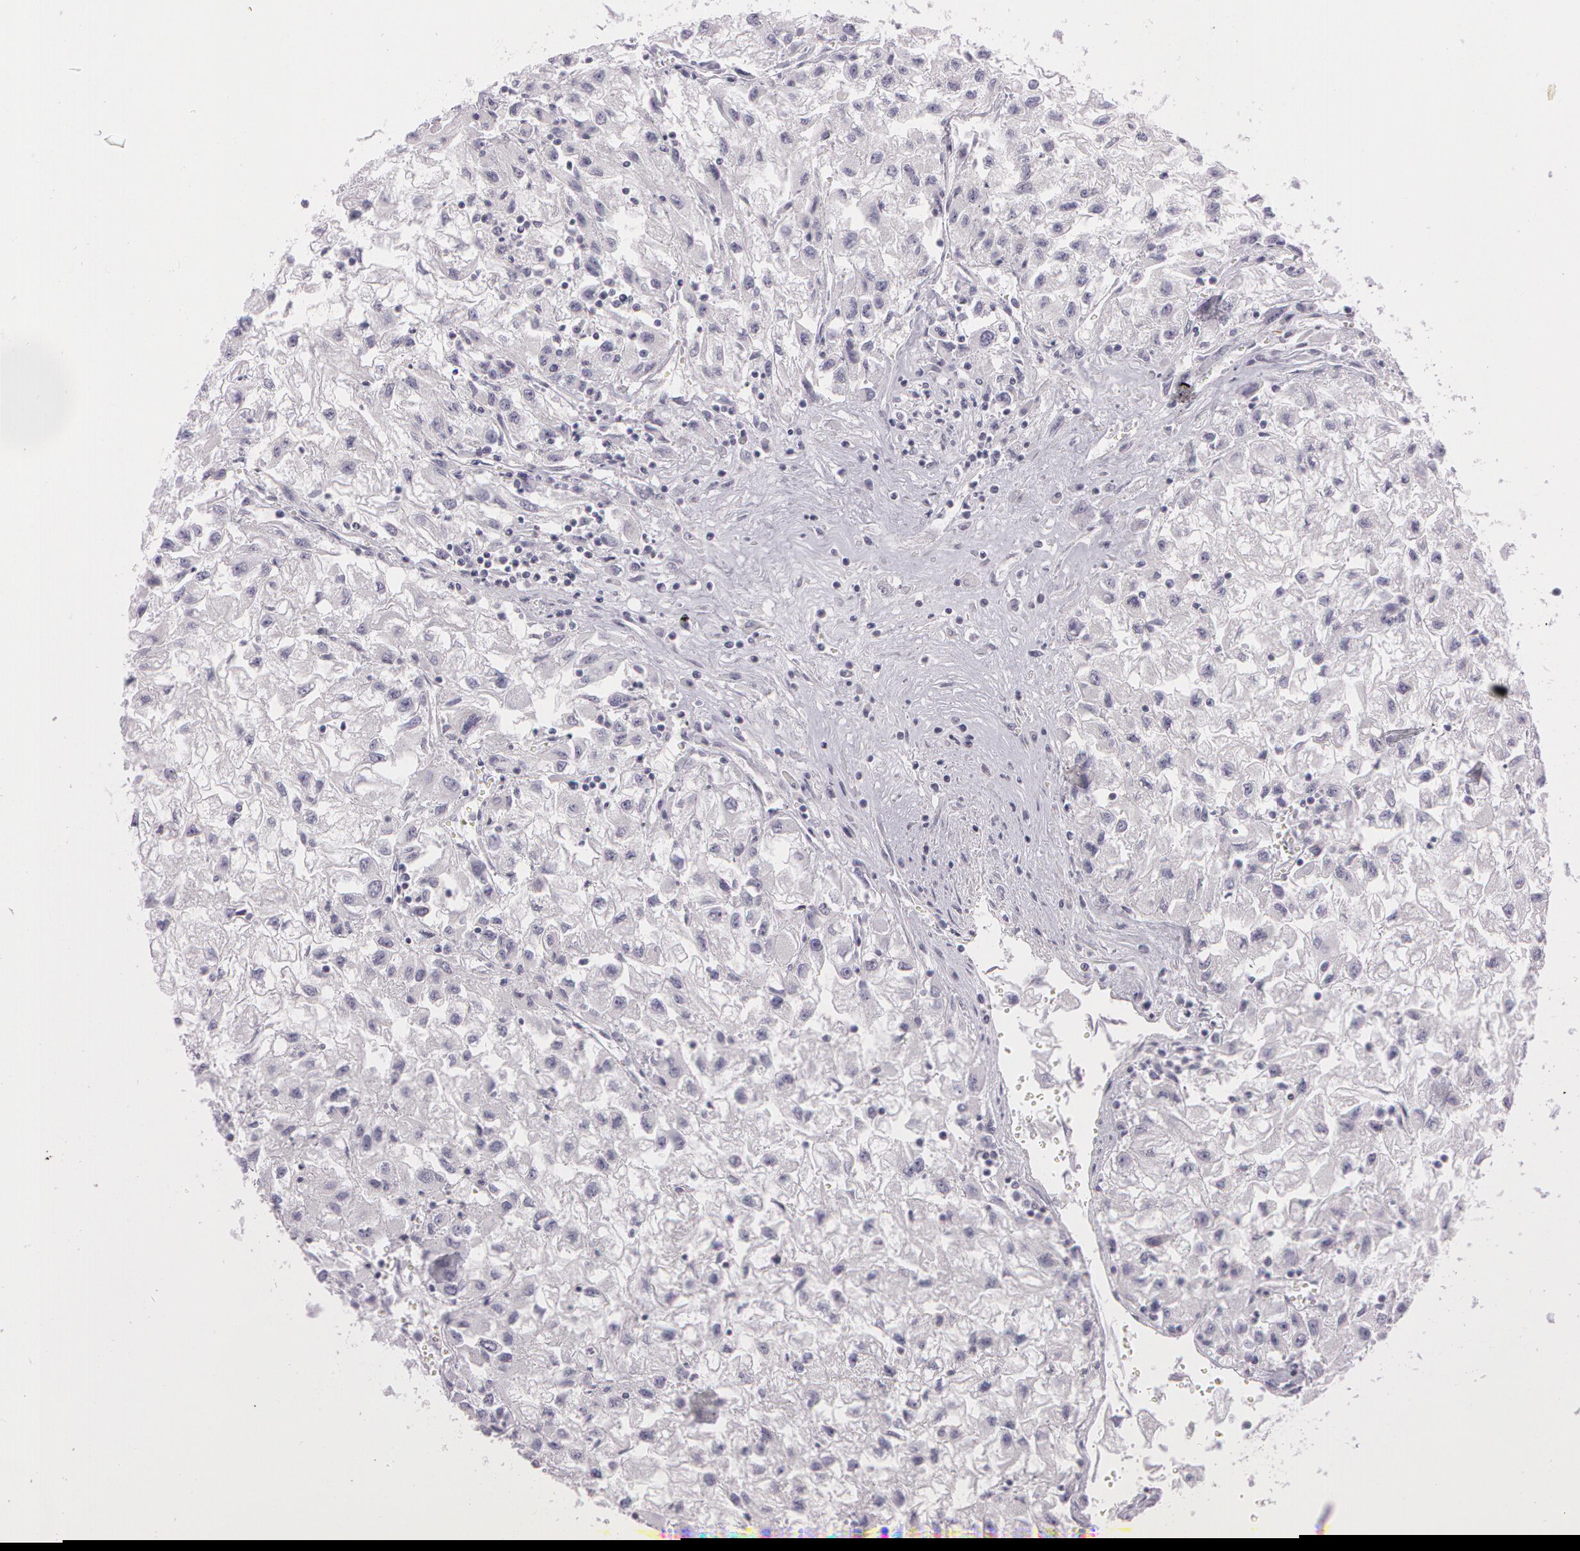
{"staining": {"intensity": "negative", "quantity": "none", "location": "none"}, "tissue": "renal cancer", "cell_type": "Tumor cells", "image_type": "cancer", "snomed": [{"axis": "morphology", "description": "Adenocarcinoma, NOS"}, {"axis": "topography", "description": "Kidney"}], "caption": "Tumor cells show no significant protein expression in adenocarcinoma (renal).", "gene": "OTC", "patient": {"sex": "male", "age": 59}}